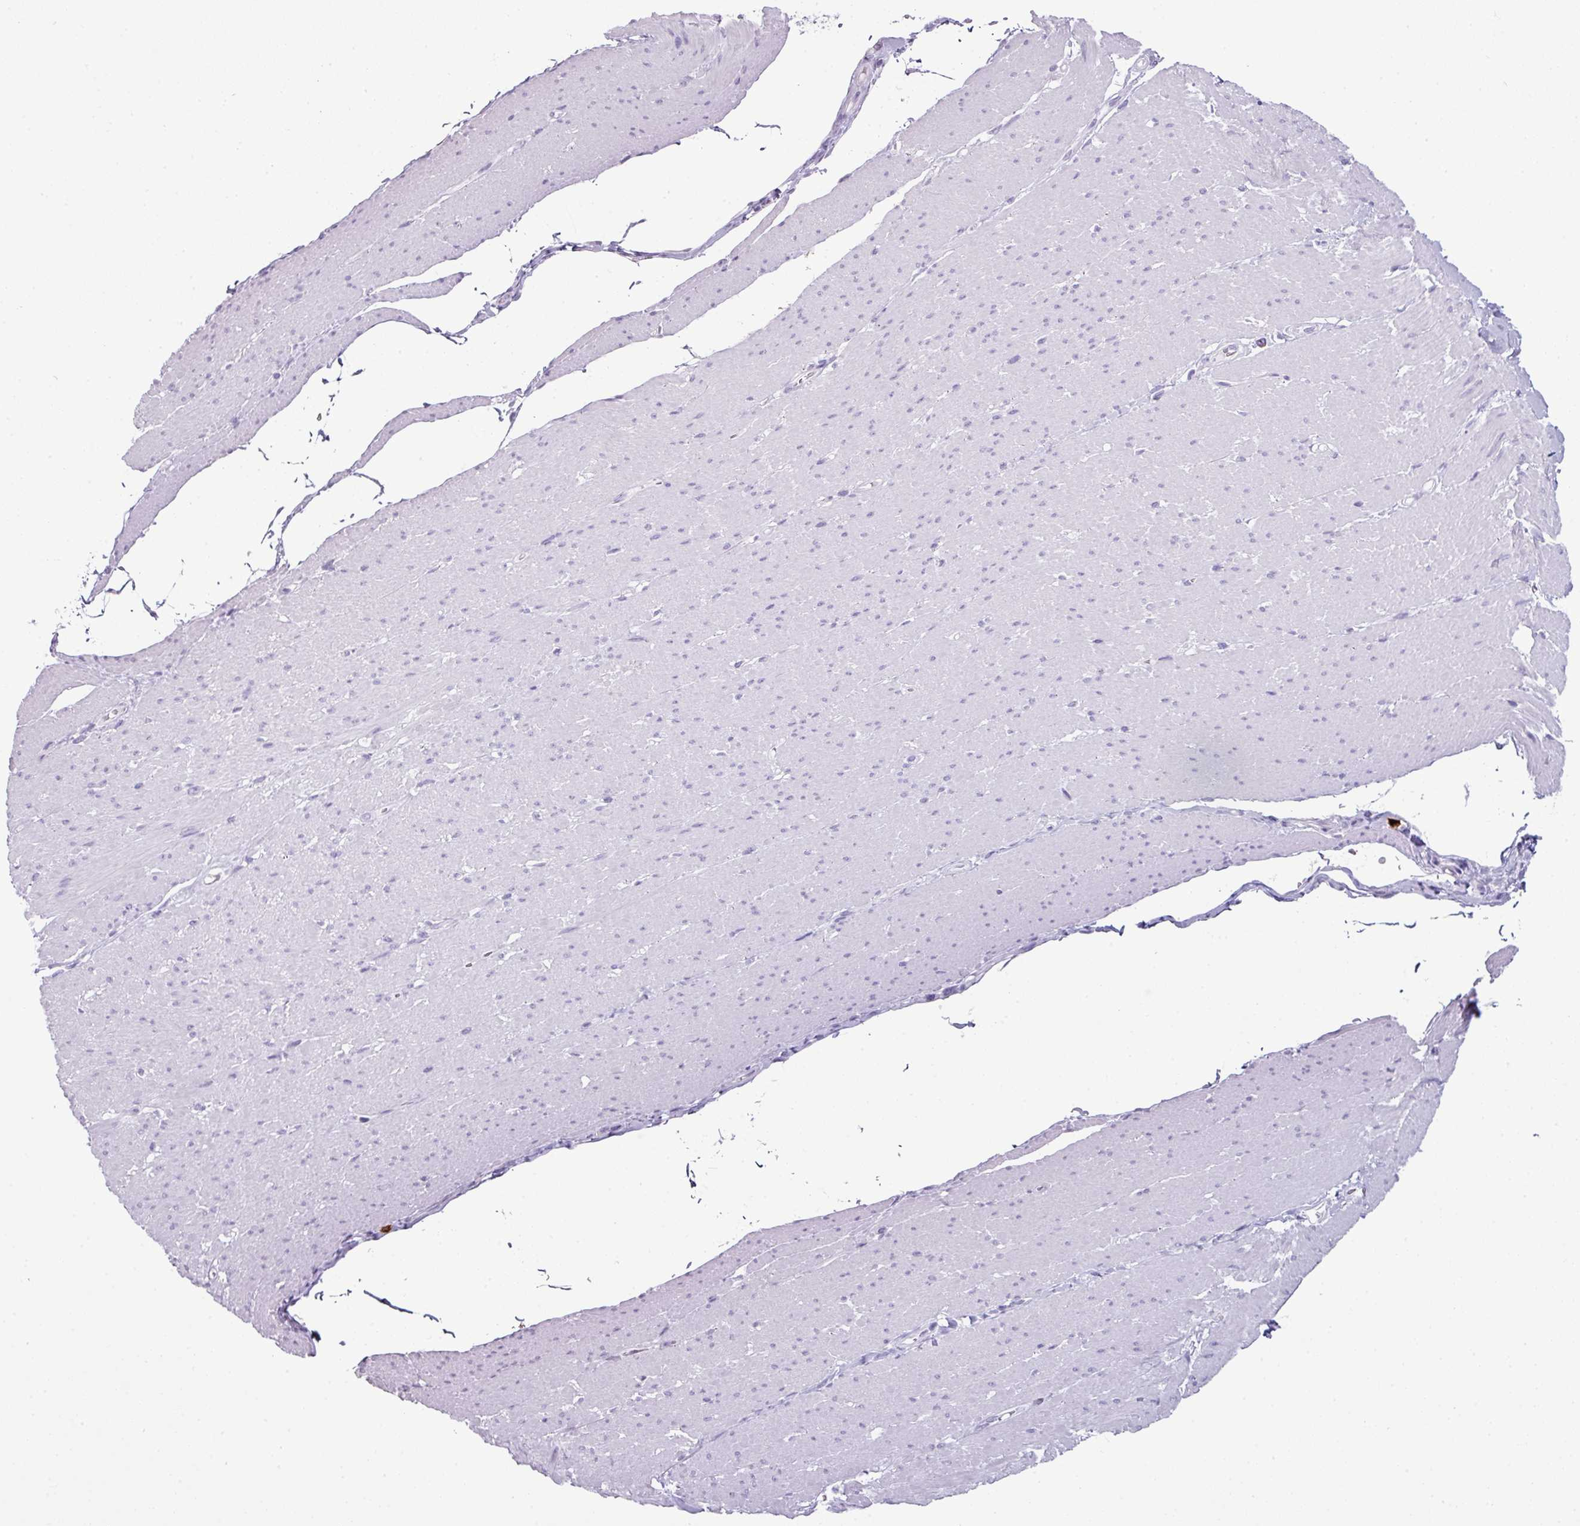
{"staining": {"intensity": "negative", "quantity": "none", "location": "none"}, "tissue": "smooth muscle", "cell_type": "Smooth muscle cells", "image_type": "normal", "snomed": [{"axis": "morphology", "description": "Normal tissue, NOS"}, {"axis": "topography", "description": "Smooth muscle"}, {"axis": "topography", "description": "Rectum"}], "caption": "Immunohistochemistry of normal human smooth muscle displays no expression in smooth muscle cells.", "gene": "CTSG", "patient": {"sex": "male", "age": 53}}